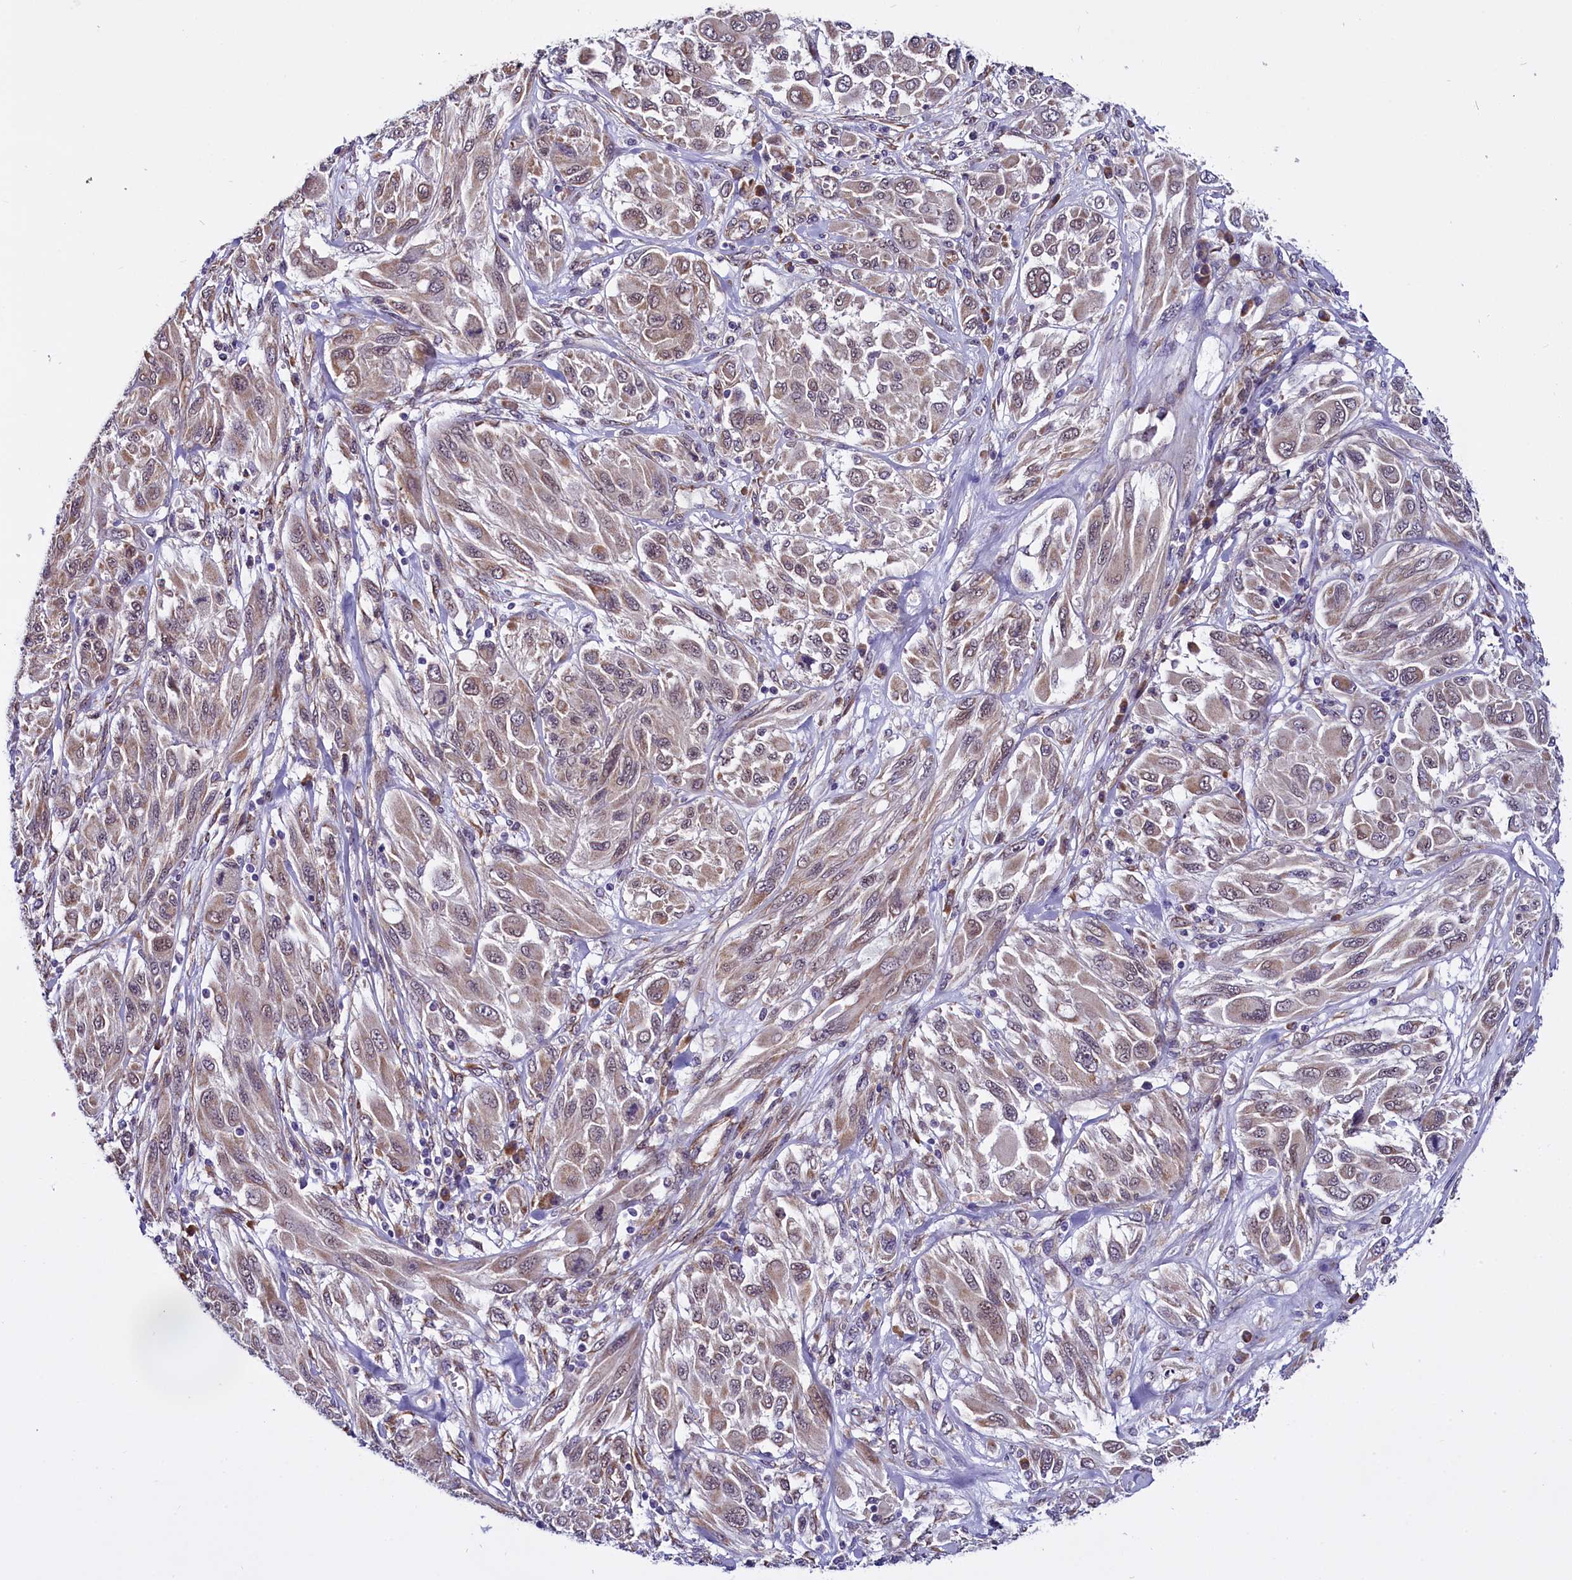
{"staining": {"intensity": "weak", "quantity": "25%-75%", "location": "cytoplasmic/membranous"}, "tissue": "melanoma", "cell_type": "Tumor cells", "image_type": "cancer", "snomed": [{"axis": "morphology", "description": "Malignant melanoma, NOS"}, {"axis": "topography", "description": "Skin"}], "caption": "This is an image of immunohistochemistry staining of melanoma, which shows weak positivity in the cytoplasmic/membranous of tumor cells.", "gene": "UACA", "patient": {"sex": "female", "age": 91}}